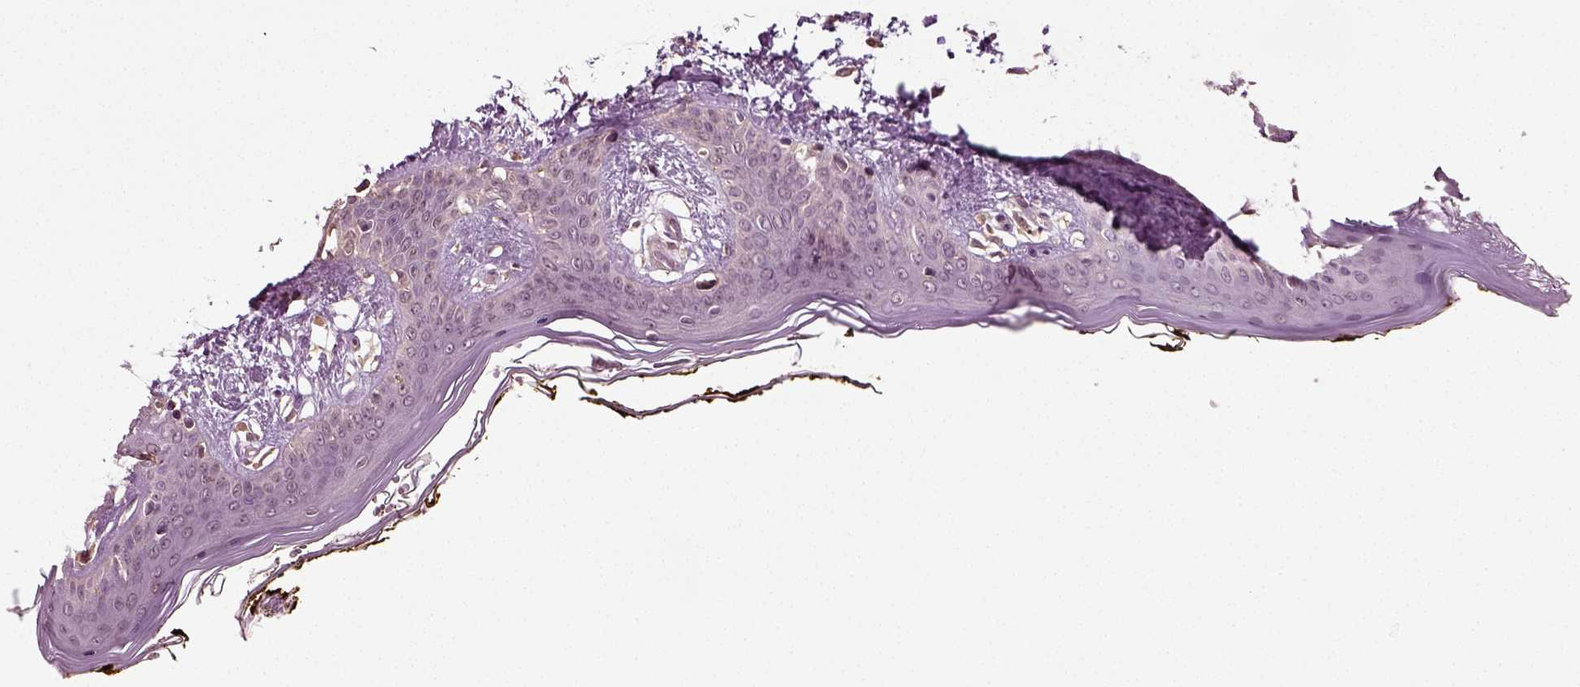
{"staining": {"intensity": "negative", "quantity": "none", "location": "none"}, "tissue": "skin", "cell_type": "Fibroblasts", "image_type": "normal", "snomed": [{"axis": "morphology", "description": "Normal tissue, NOS"}, {"axis": "topography", "description": "Skin"}], "caption": "An immunohistochemistry (IHC) photomicrograph of benign skin is shown. There is no staining in fibroblasts of skin.", "gene": "ERV3", "patient": {"sex": "female", "age": 34}}